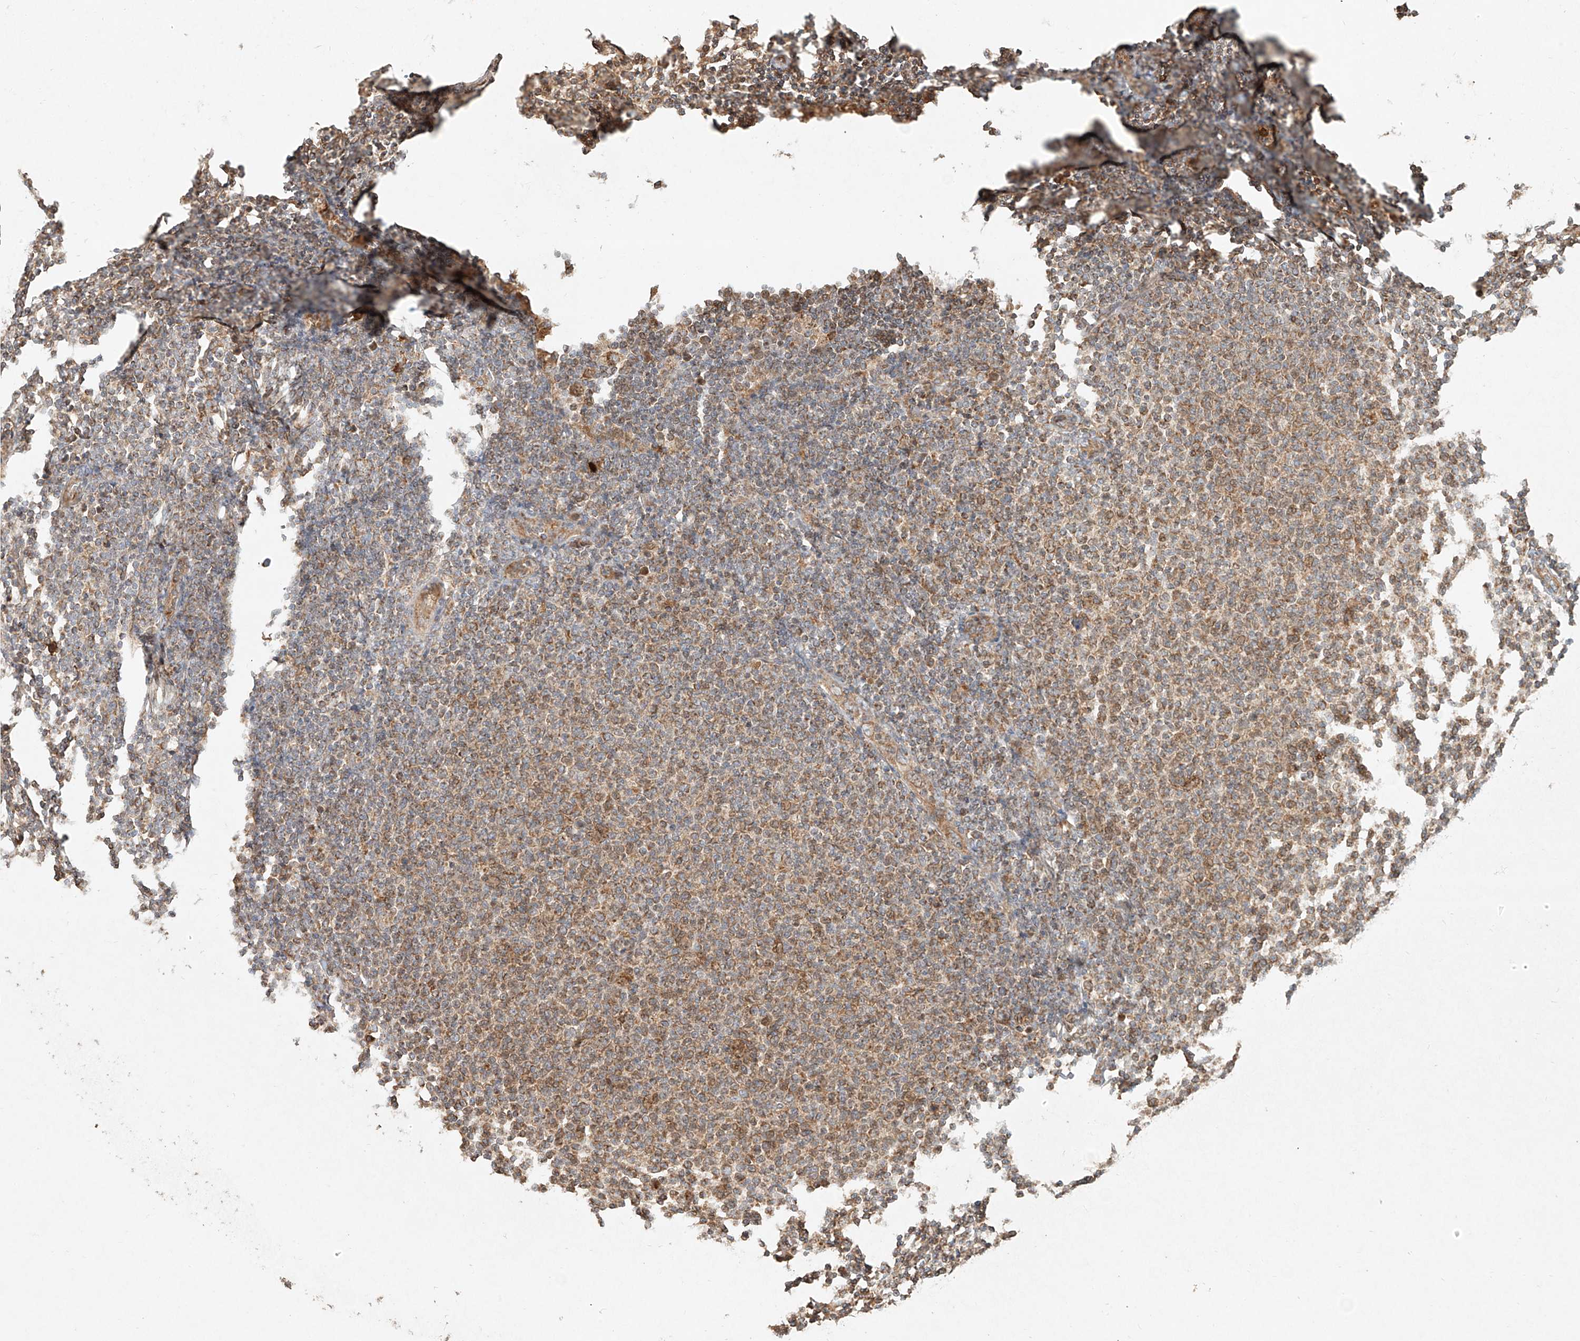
{"staining": {"intensity": "weak", "quantity": ">75%", "location": "cytoplasmic/membranous"}, "tissue": "lymphoma", "cell_type": "Tumor cells", "image_type": "cancer", "snomed": [{"axis": "morphology", "description": "Malignant lymphoma, non-Hodgkin's type, Low grade"}, {"axis": "topography", "description": "Lymph node"}], "caption": "Lymphoma stained with a brown dye shows weak cytoplasmic/membranous positive positivity in approximately >75% of tumor cells.", "gene": "EFNB1", "patient": {"sex": "male", "age": 66}}